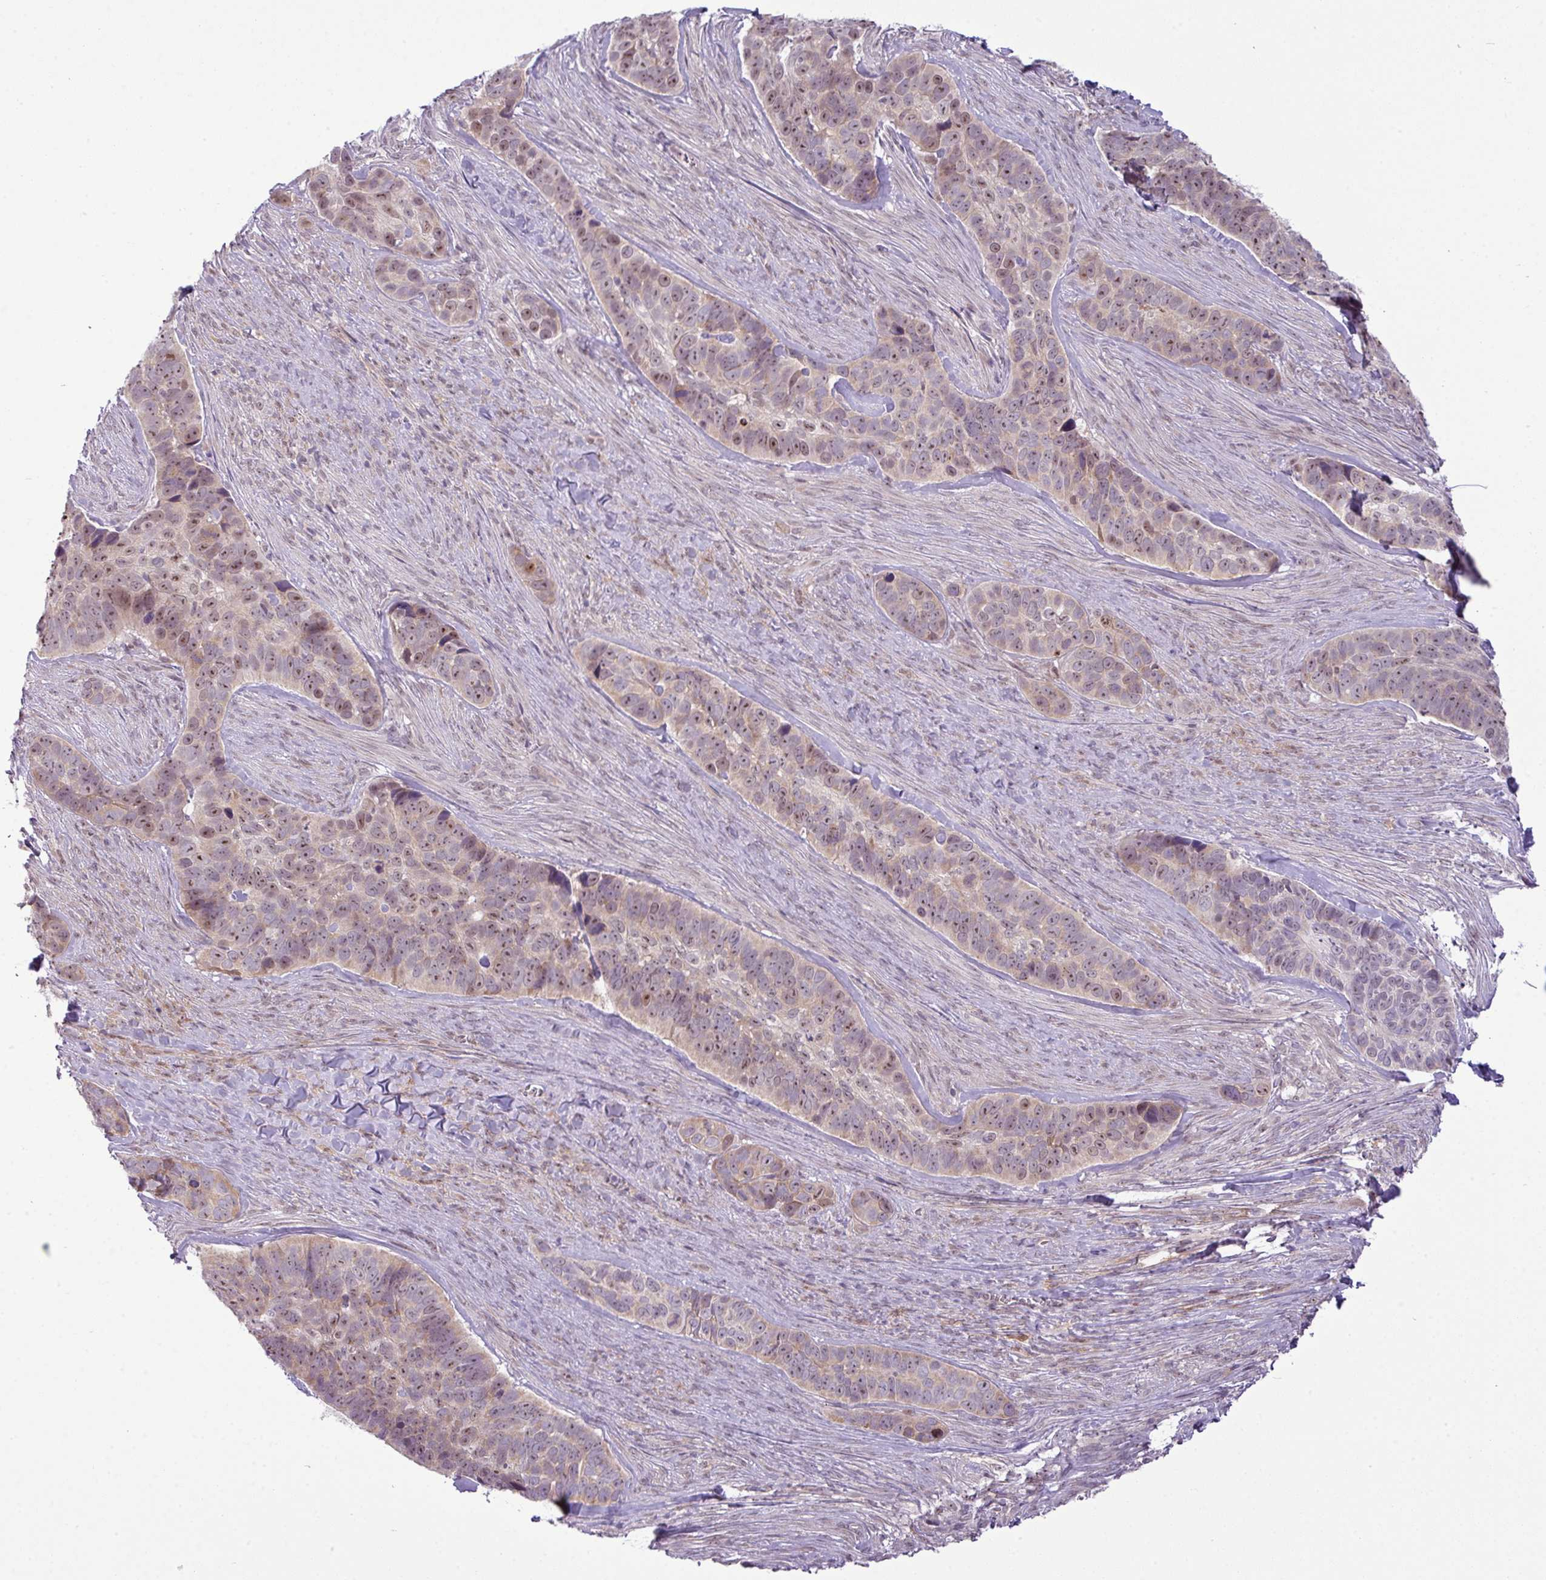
{"staining": {"intensity": "moderate", "quantity": "25%-75%", "location": "cytoplasmic/membranous,nuclear"}, "tissue": "skin cancer", "cell_type": "Tumor cells", "image_type": "cancer", "snomed": [{"axis": "morphology", "description": "Basal cell carcinoma"}, {"axis": "topography", "description": "Skin"}], "caption": "Protein staining shows moderate cytoplasmic/membranous and nuclear staining in approximately 25%-75% of tumor cells in skin cancer (basal cell carcinoma).", "gene": "MAK16", "patient": {"sex": "female", "age": 82}}